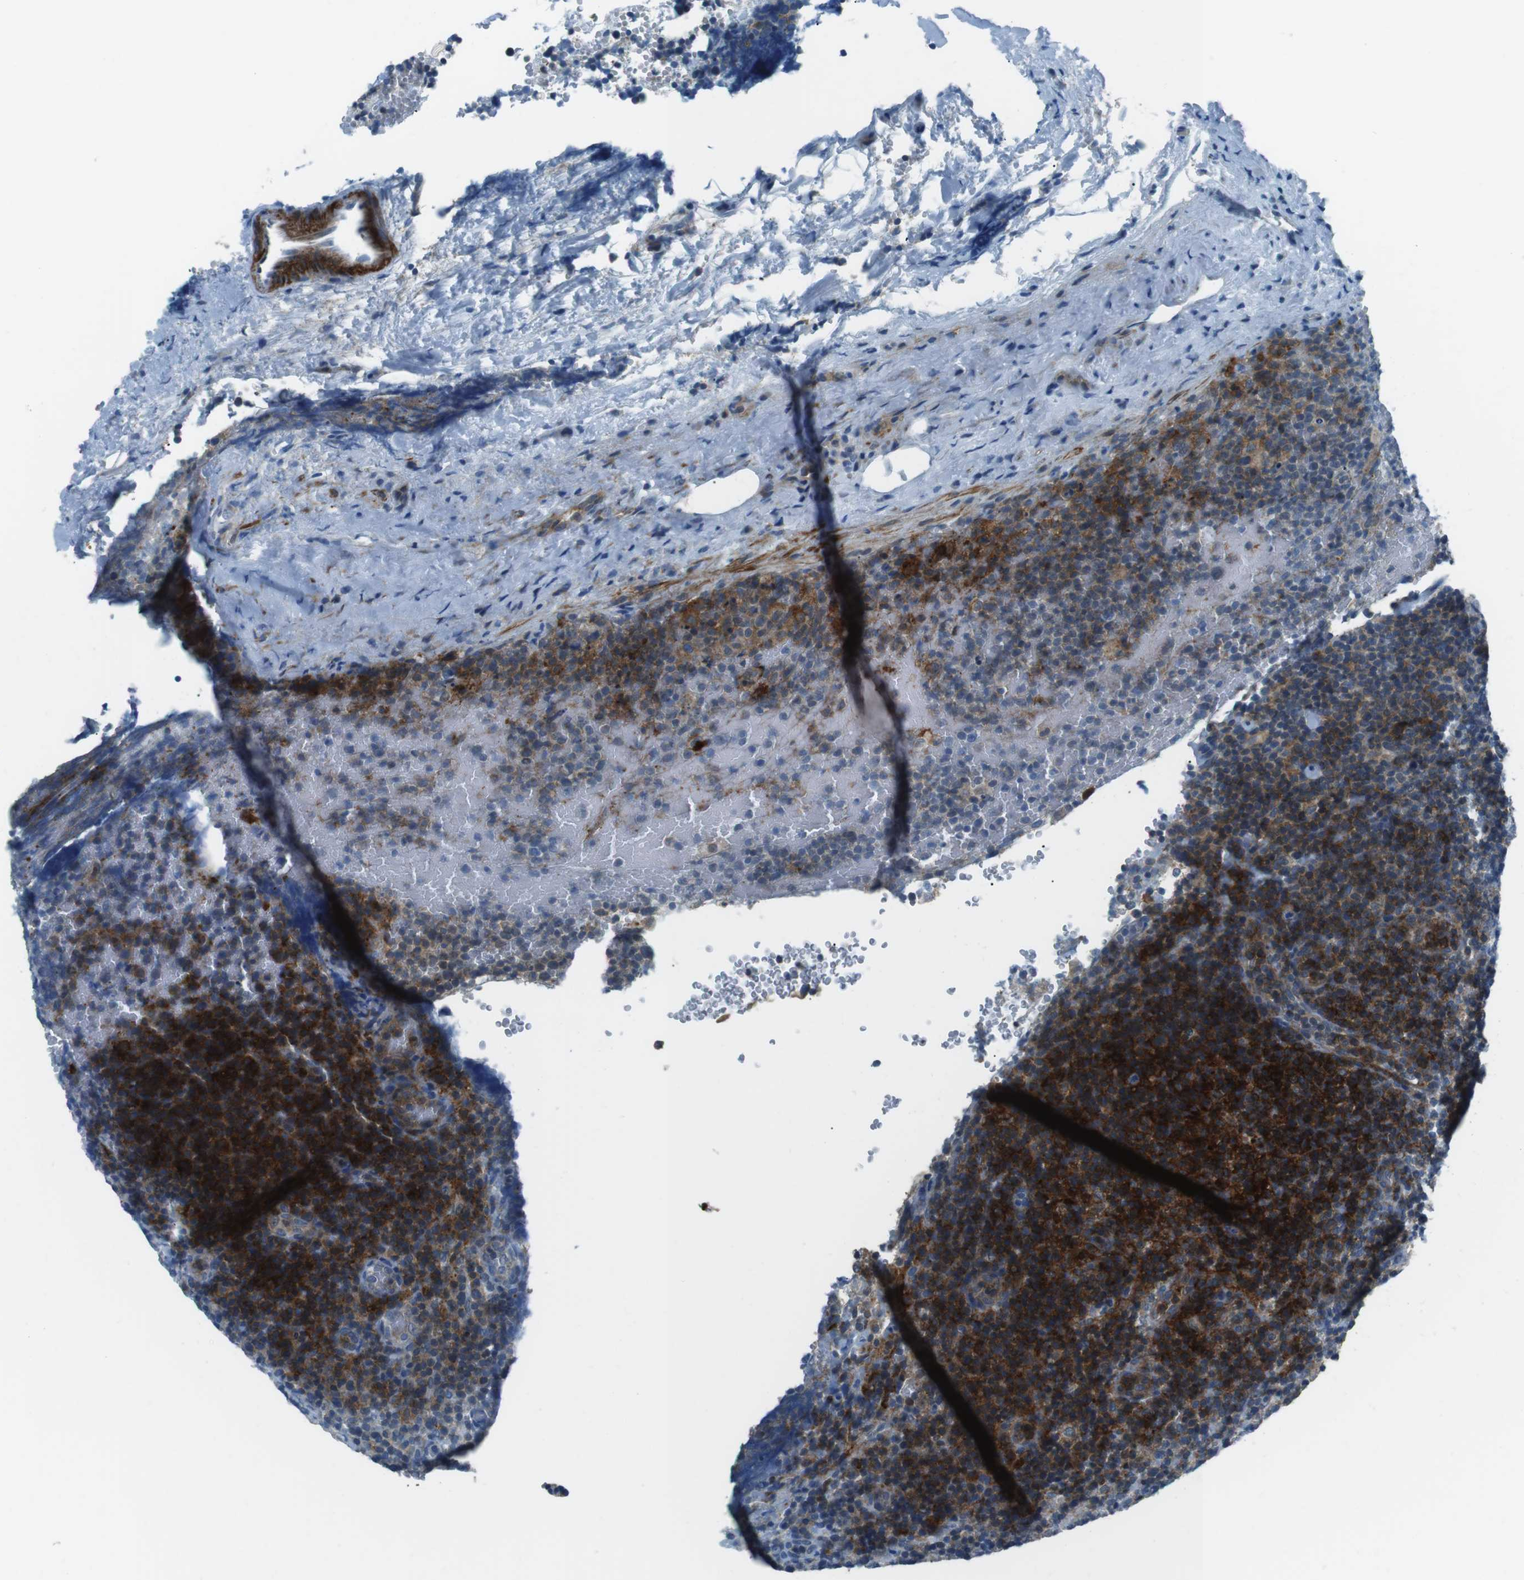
{"staining": {"intensity": "strong", "quantity": "25%-75%", "location": "cytoplasmic/membranous"}, "tissue": "lymphoma", "cell_type": "Tumor cells", "image_type": "cancer", "snomed": [{"axis": "morphology", "description": "Malignant lymphoma, non-Hodgkin's type, High grade"}, {"axis": "topography", "description": "Lymph node"}], "caption": "Immunohistochemical staining of lymphoma reveals strong cytoplasmic/membranous protein expression in approximately 25%-75% of tumor cells. Using DAB (3,3'-diaminobenzidine) (brown) and hematoxylin (blue) stains, captured at high magnification using brightfield microscopy.", "gene": "ARVCF", "patient": {"sex": "male", "age": 61}}